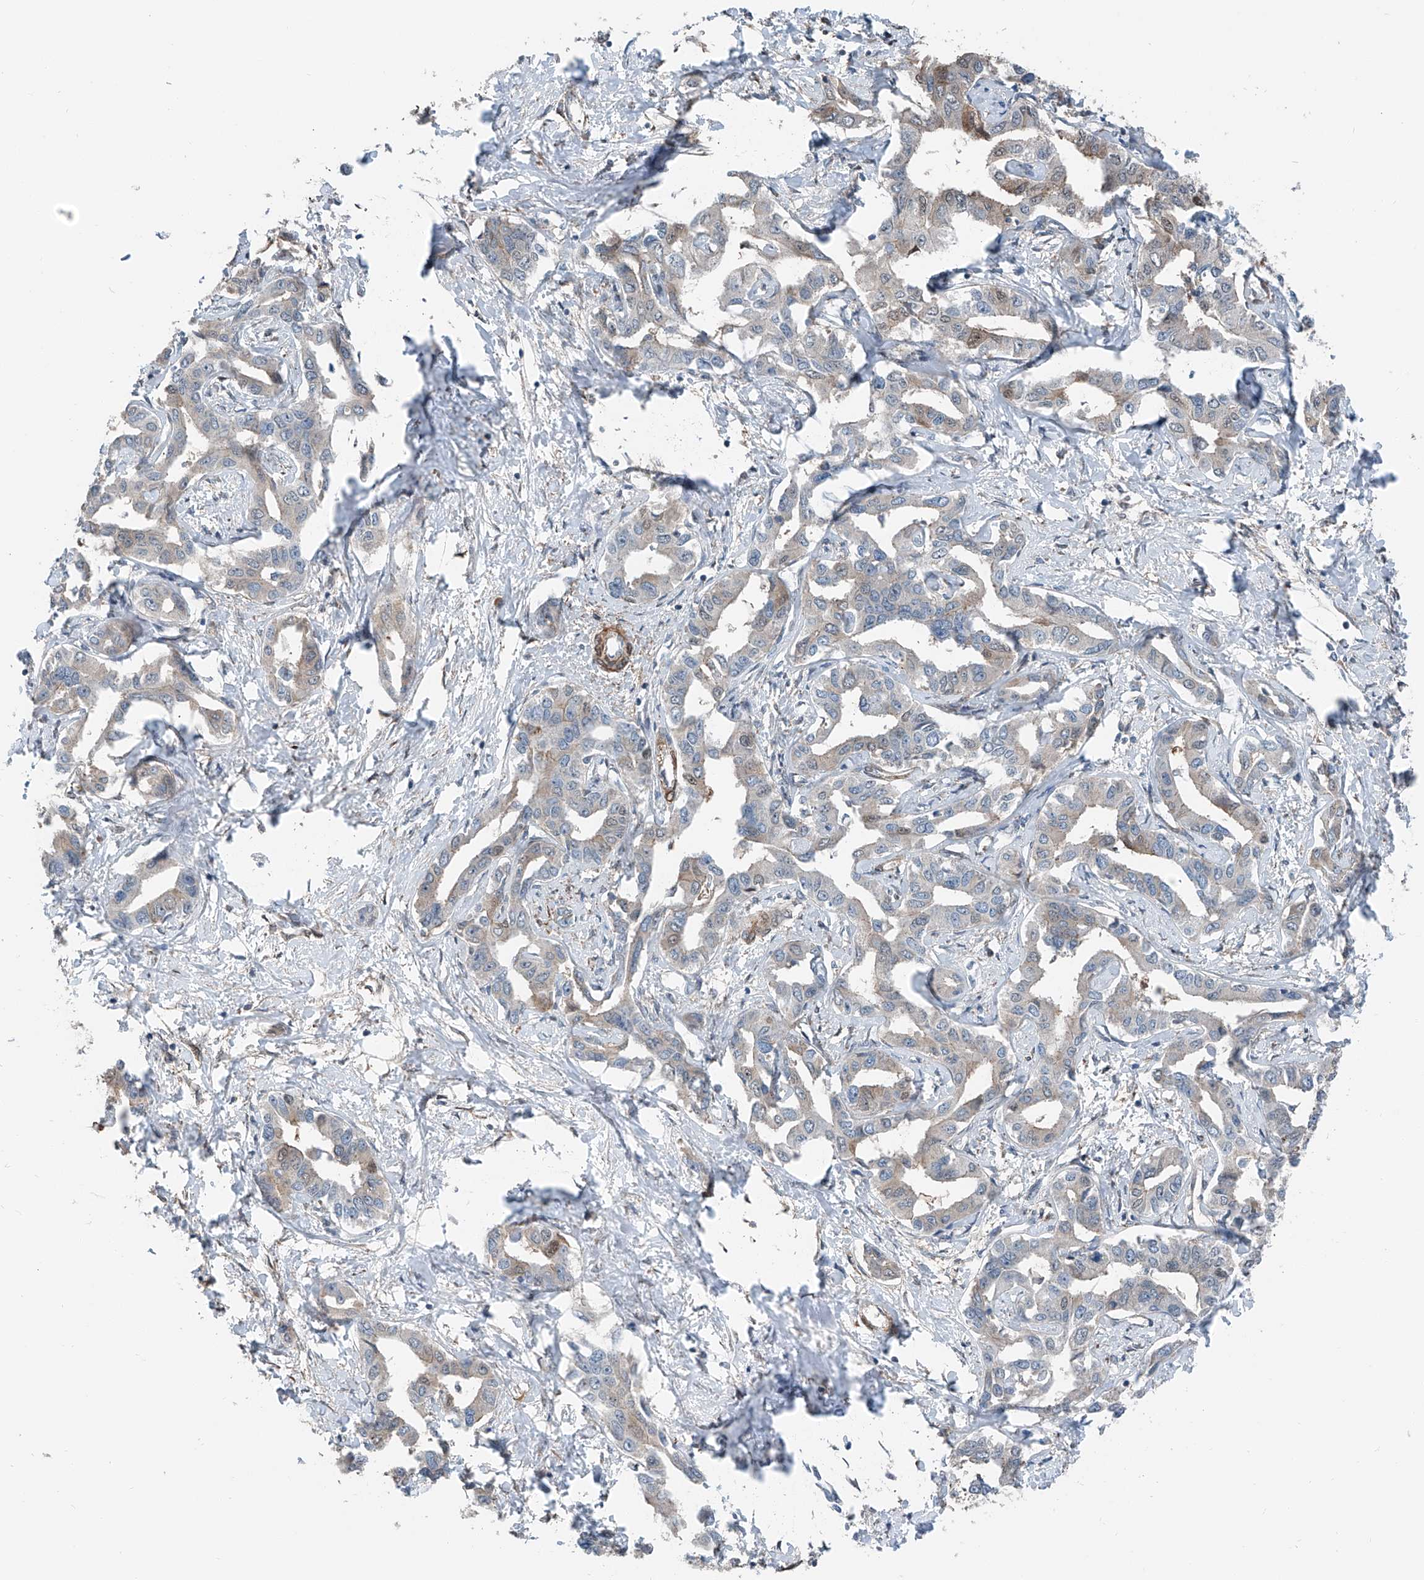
{"staining": {"intensity": "weak", "quantity": "25%-75%", "location": "cytoplasmic/membranous"}, "tissue": "liver cancer", "cell_type": "Tumor cells", "image_type": "cancer", "snomed": [{"axis": "morphology", "description": "Cholangiocarcinoma"}, {"axis": "topography", "description": "Liver"}], "caption": "This image demonstrates IHC staining of human liver cholangiocarcinoma, with low weak cytoplasmic/membranous expression in approximately 25%-75% of tumor cells.", "gene": "HSPA6", "patient": {"sex": "male", "age": 59}}